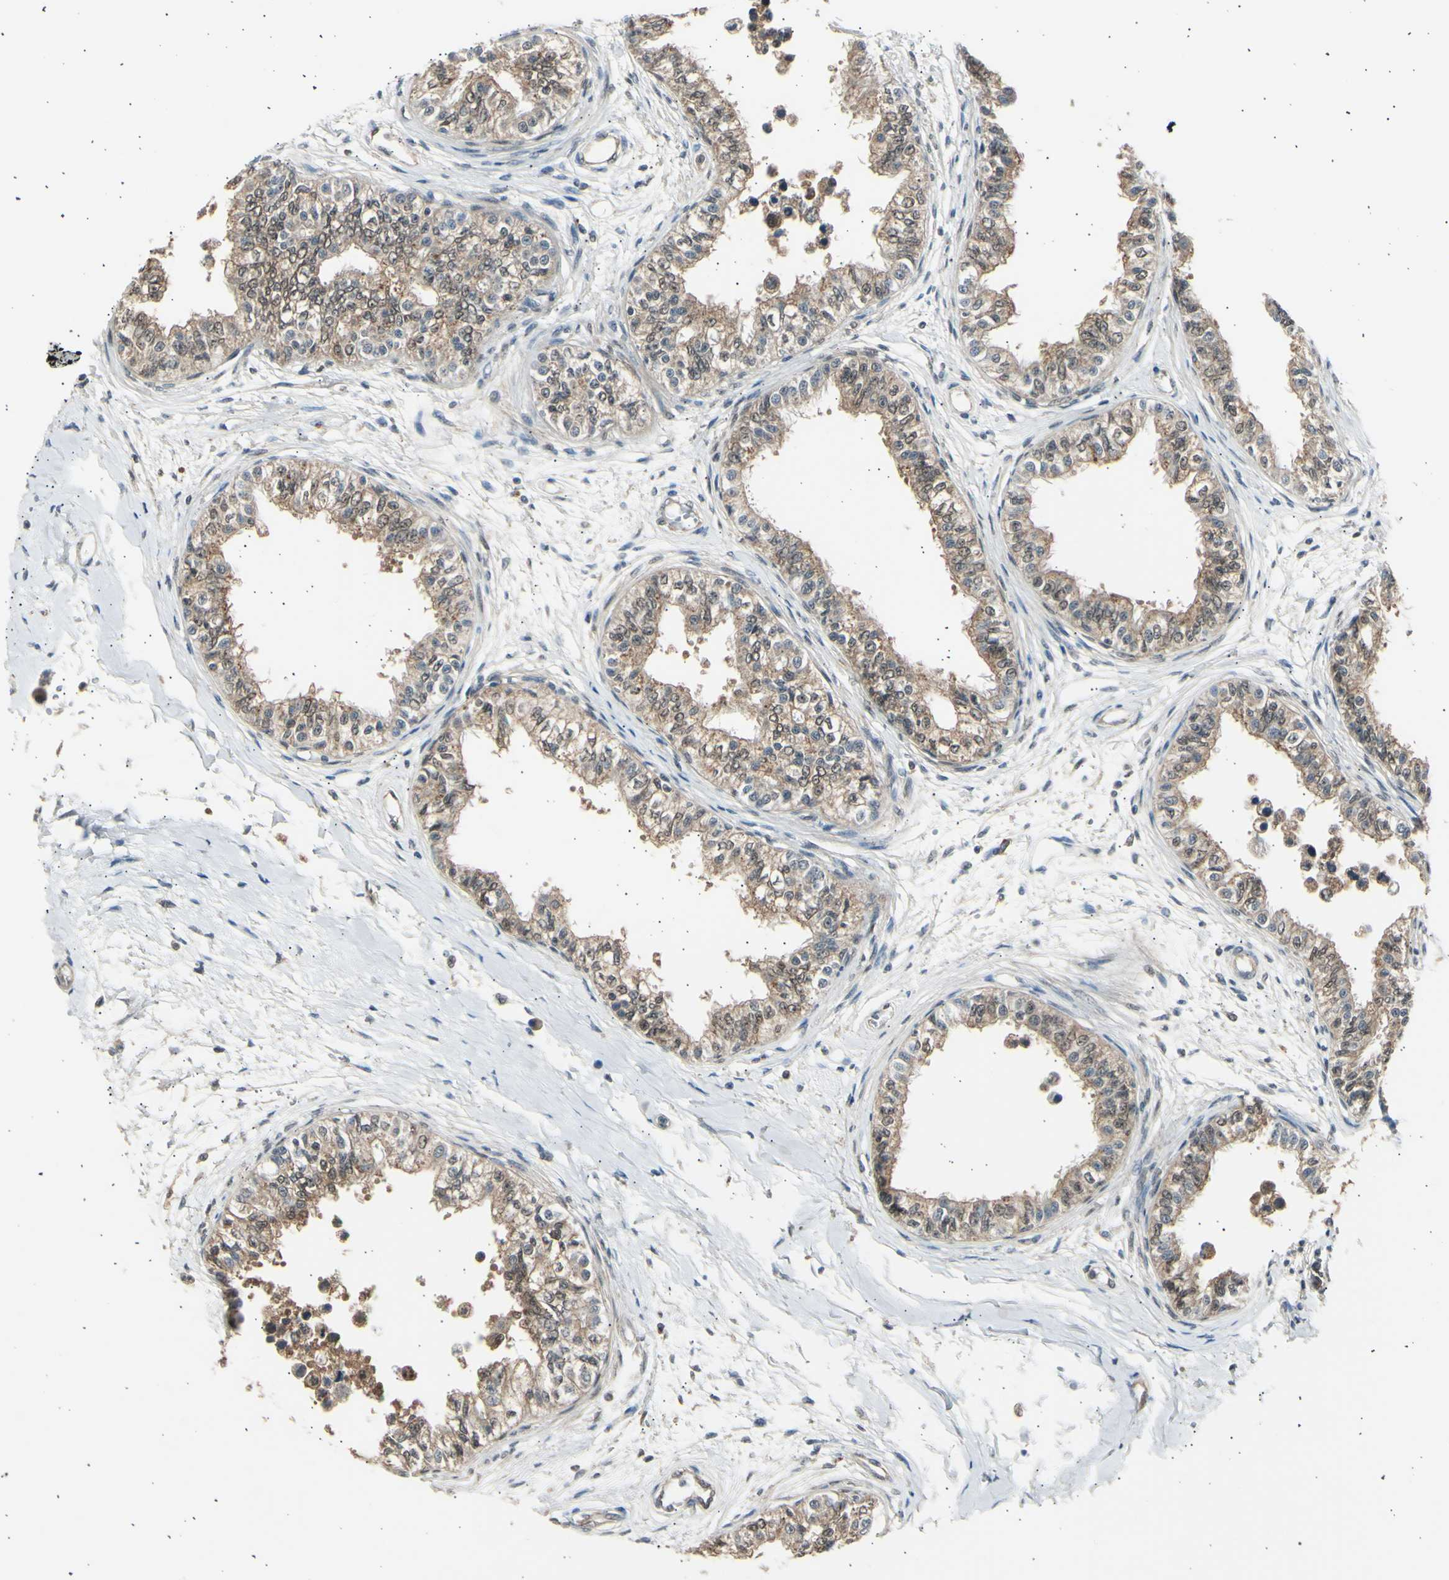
{"staining": {"intensity": "moderate", "quantity": "25%-75%", "location": "cytoplasmic/membranous,nuclear"}, "tissue": "epididymis", "cell_type": "Glandular cells", "image_type": "normal", "snomed": [{"axis": "morphology", "description": "Normal tissue, NOS"}, {"axis": "morphology", "description": "Adenocarcinoma, metastatic, NOS"}, {"axis": "topography", "description": "Testis"}, {"axis": "topography", "description": "Epididymis"}], "caption": "Immunohistochemistry (IHC) micrograph of benign epididymis: epididymis stained using immunohistochemistry displays medium levels of moderate protein expression localized specifically in the cytoplasmic/membranous,nuclear of glandular cells, appearing as a cytoplasmic/membranous,nuclear brown color.", "gene": "PSMD5", "patient": {"sex": "male", "age": 26}}